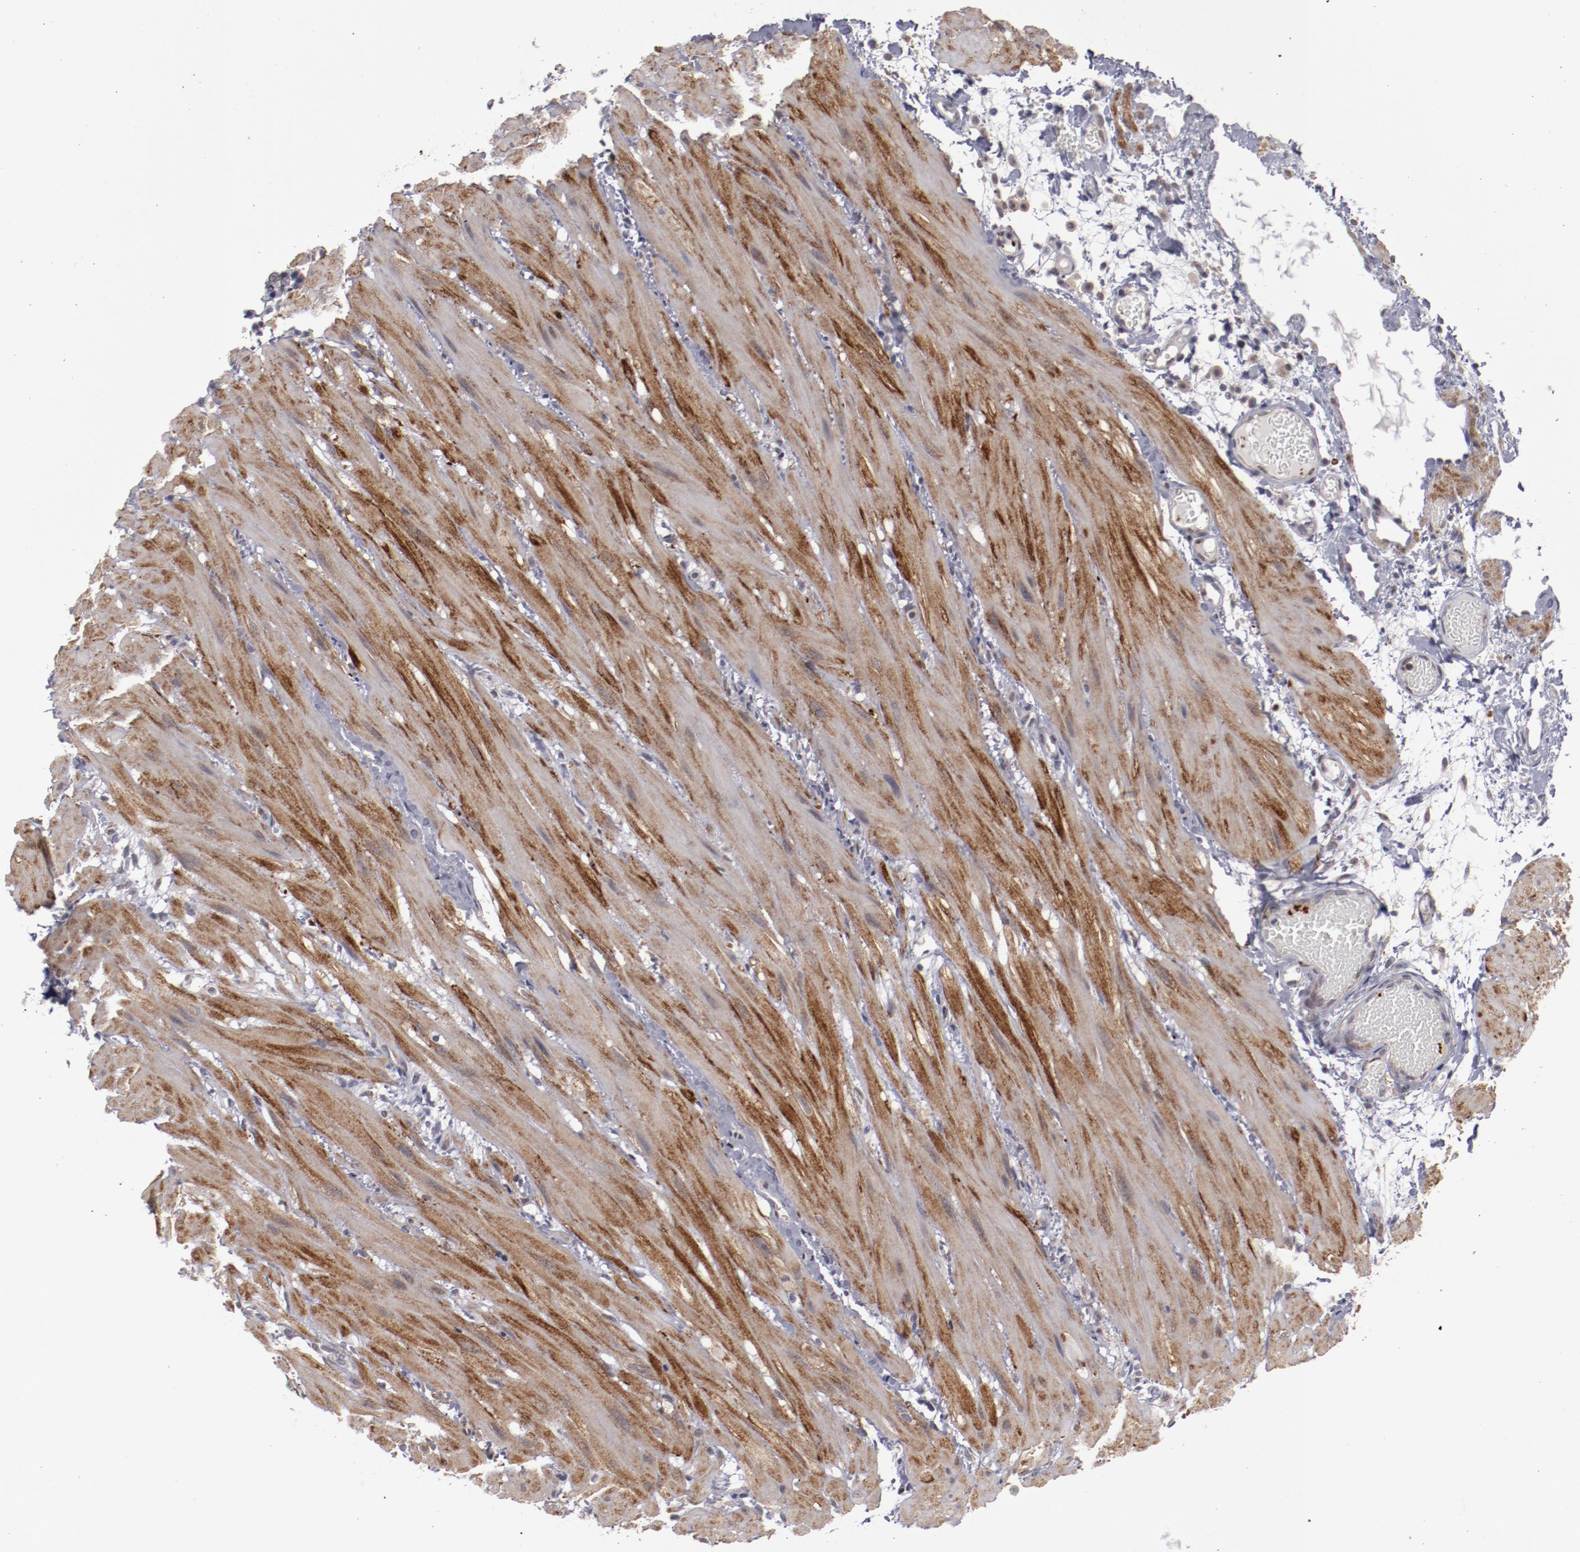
{"staining": {"intensity": "negative", "quantity": "none", "location": "none"}, "tissue": "small intestine", "cell_type": "Glandular cells", "image_type": "normal", "snomed": [{"axis": "morphology", "description": "Normal tissue, NOS"}, {"axis": "topography", "description": "Small intestine"}], "caption": "An image of human small intestine is negative for staining in glandular cells. (Immunohistochemistry (ihc), brightfield microscopy, high magnification).", "gene": "LEF1", "patient": {"sex": "female", "age": 61}}